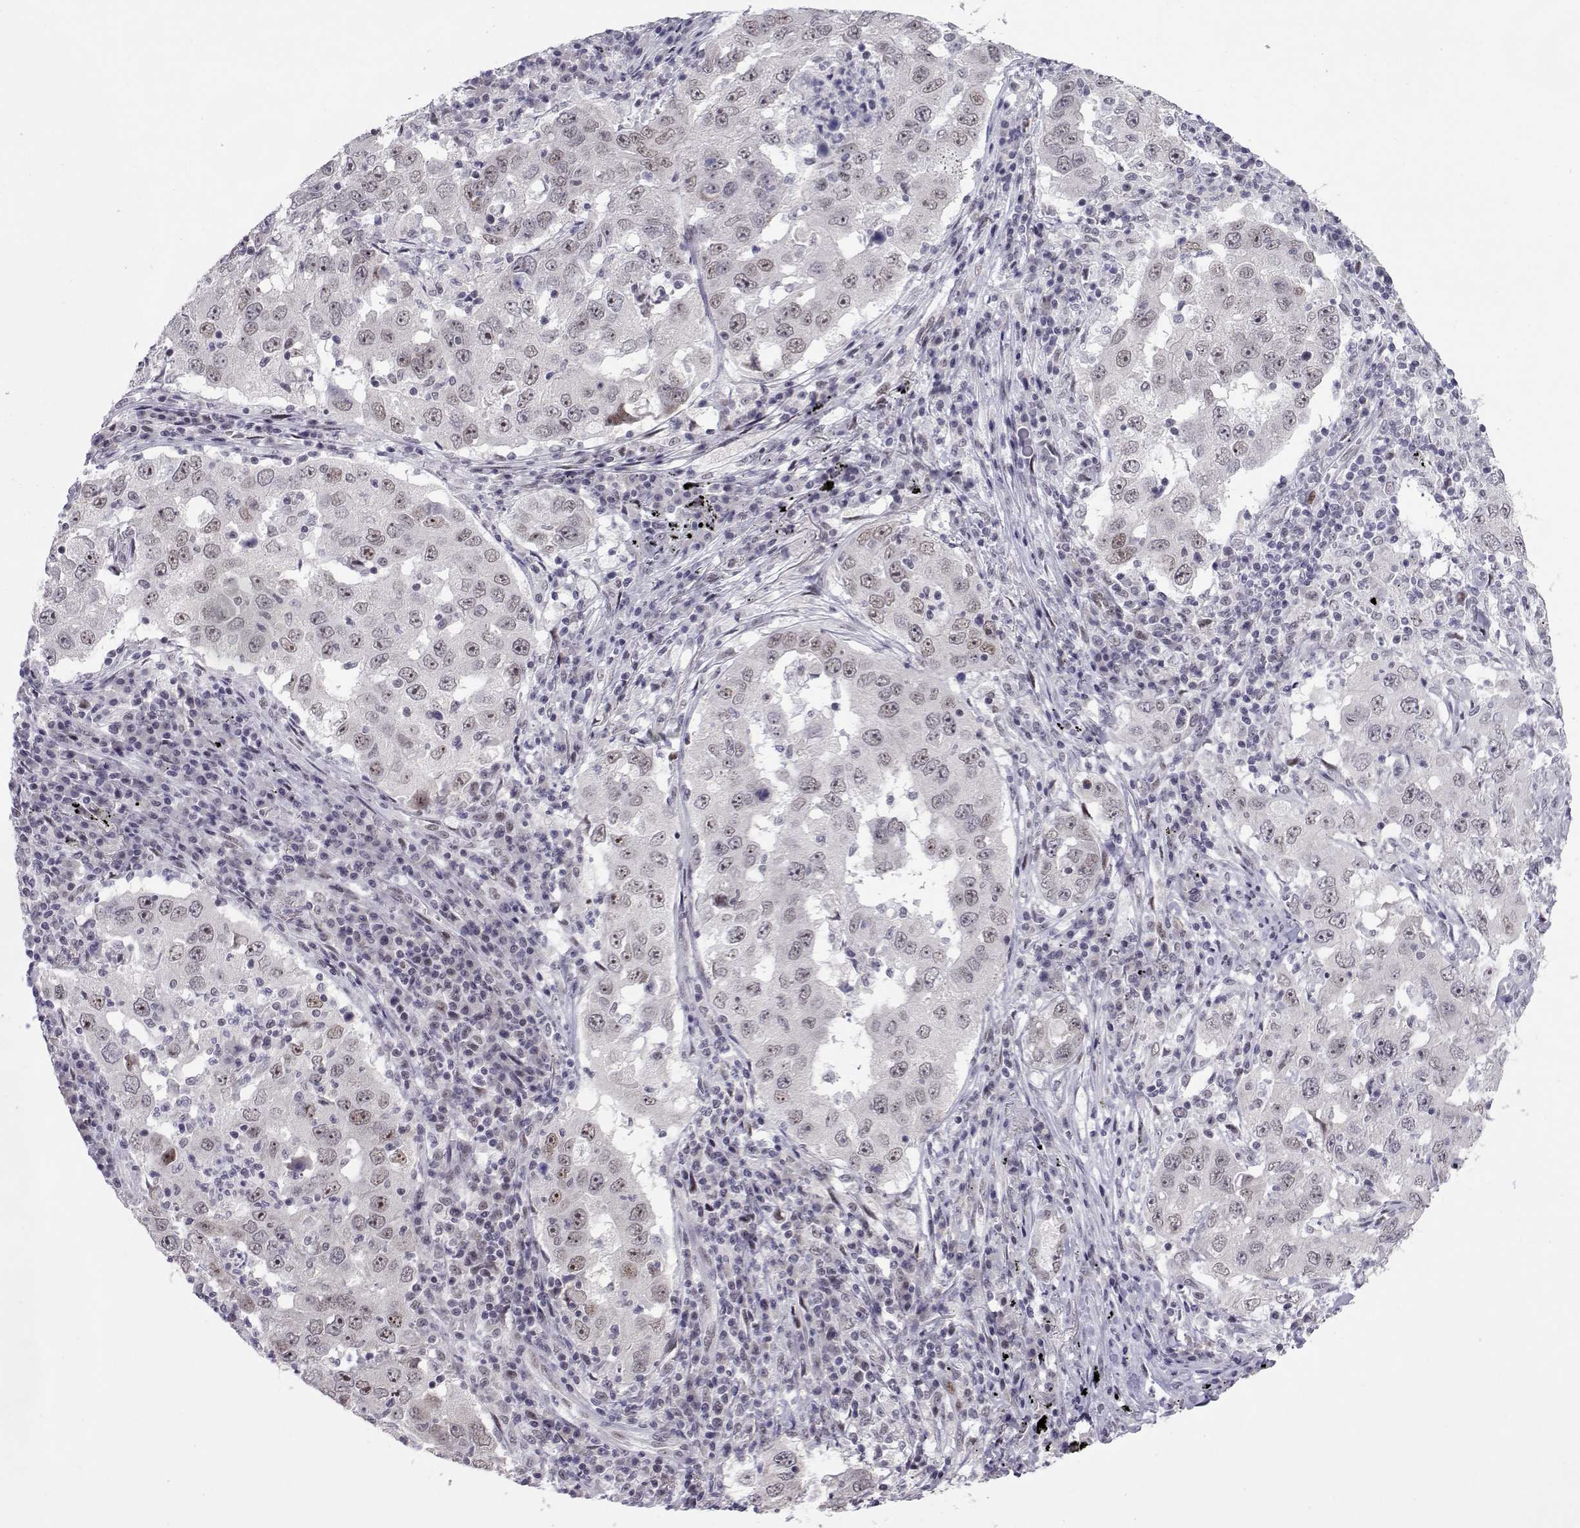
{"staining": {"intensity": "negative", "quantity": "none", "location": "none"}, "tissue": "lung cancer", "cell_type": "Tumor cells", "image_type": "cancer", "snomed": [{"axis": "morphology", "description": "Adenocarcinoma, NOS"}, {"axis": "topography", "description": "Lung"}], "caption": "Immunohistochemistry of lung cancer (adenocarcinoma) exhibits no positivity in tumor cells.", "gene": "SIX6", "patient": {"sex": "male", "age": 73}}